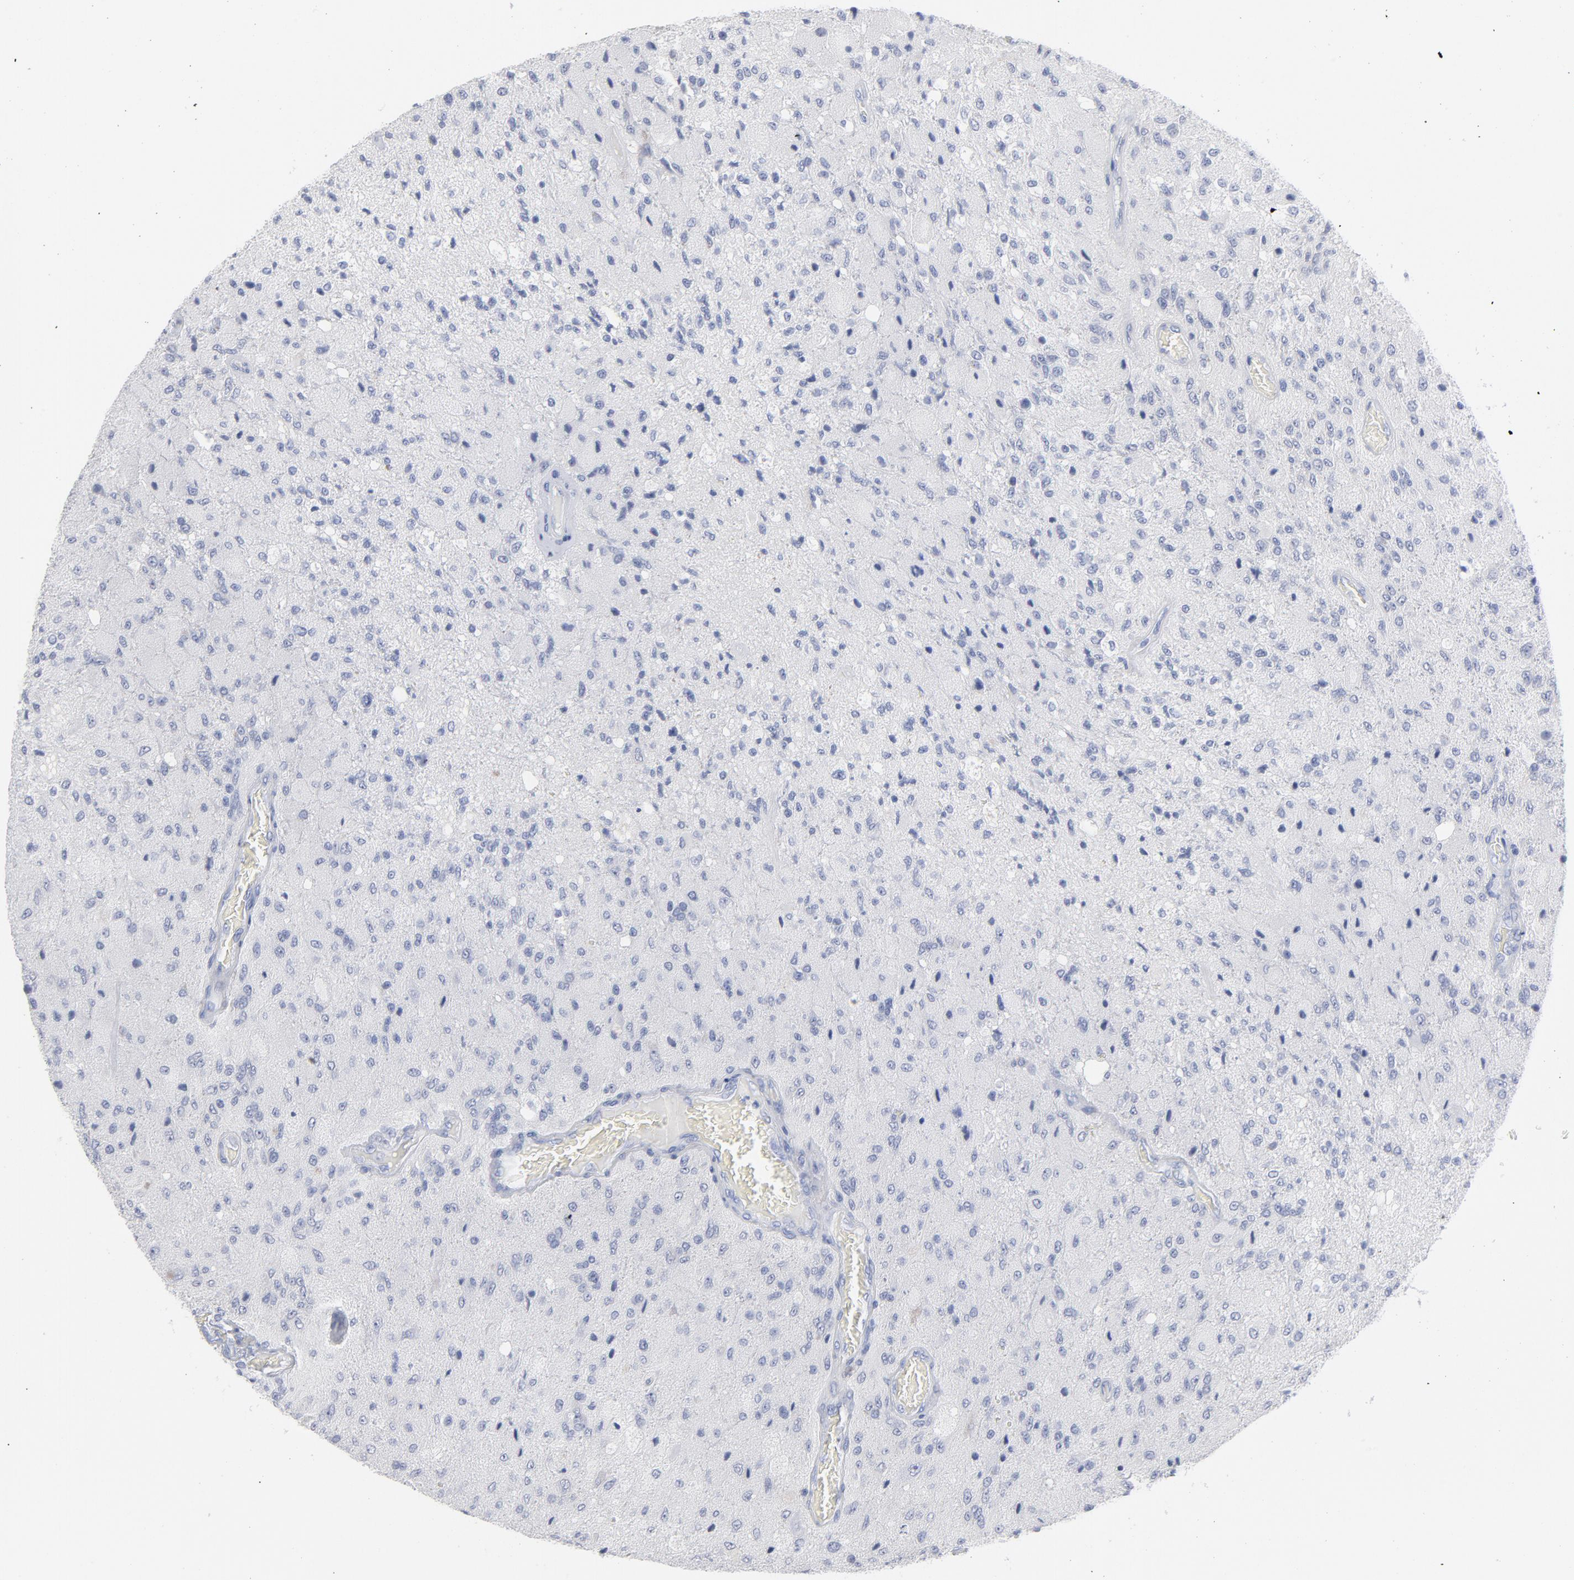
{"staining": {"intensity": "negative", "quantity": "none", "location": "none"}, "tissue": "glioma", "cell_type": "Tumor cells", "image_type": "cancer", "snomed": [{"axis": "morphology", "description": "Normal tissue, NOS"}, {"axis": "morphology", "description": "Glioma, malignant, High grade"}, {"axis": "topography", "description": "Cerebral cortex"}], "caption": "Glioma was stained to show a protein in brown. There is no significant expression in tumor cells. (DAB (3,3'-diaminobenzidine) immunohistochemistry visualized using brightfield microscopy, high magnification).", "gene": "P2RY8", "patient": {"sex": "male", "age": 77}}